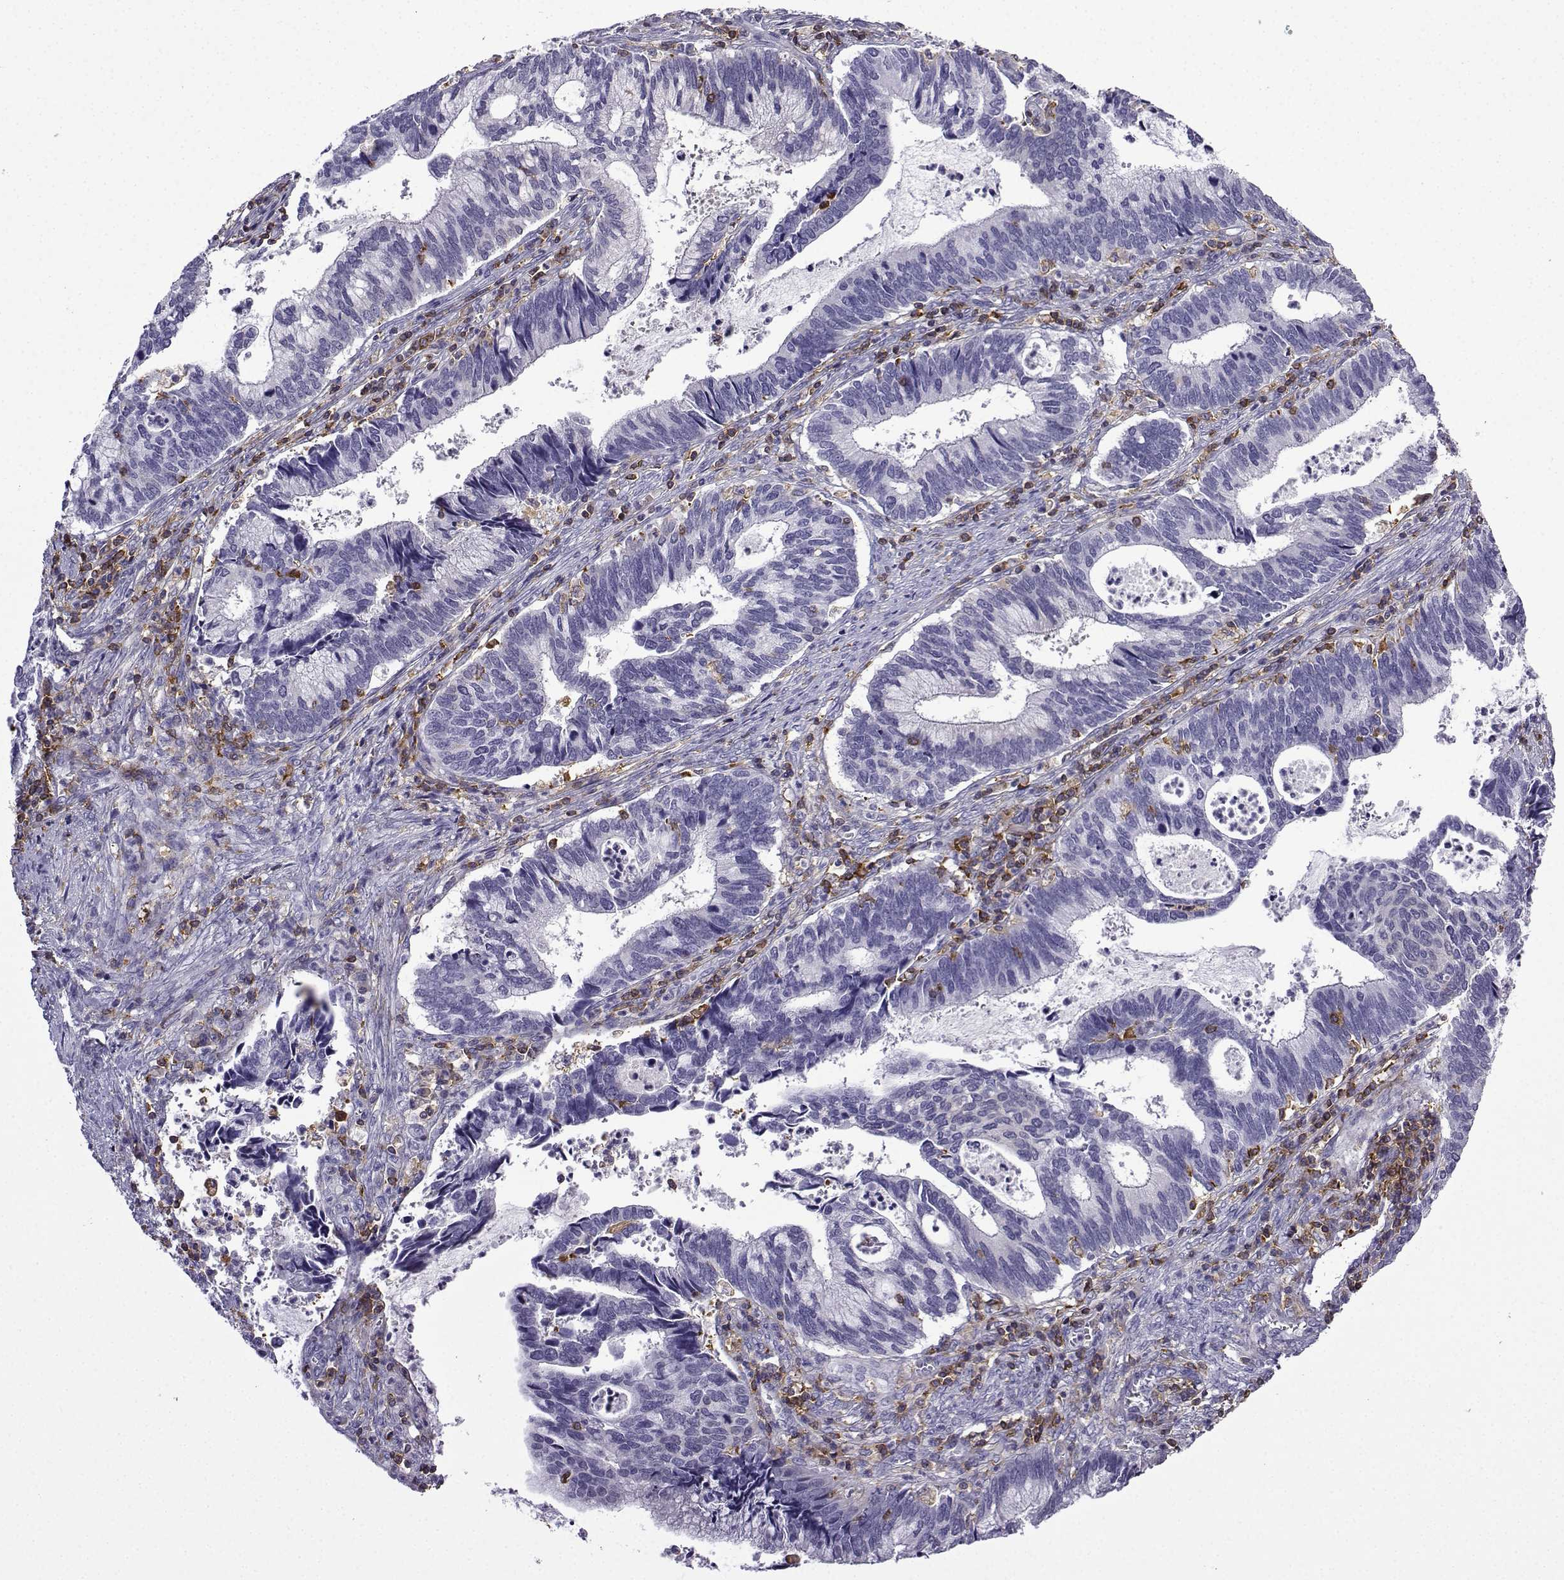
{"staining": {"intensity": "negative", "quantity": "none", "location": "none"}, "tissue": "cervical cancer", "cell_type": "Tumor cells", "image_type": "cancer", "snomed": [{"axis": "morphology", "description": "Adenocarcinoma, NOS"}, {"axis": "topography", "description": "Cervix"}], "caption": "High magnification brightfield microscopy of cervical adenocarcinoma stained with DAB (brown) and counterstained with hematoxylin (blue): tumor cells show no significant positivity. (DAB (3,3'-diaminobenzidine) immunohistochemistry, high magnification).", "gene": "DOCK10", "patient": {"sex": "female", "age": 42}}